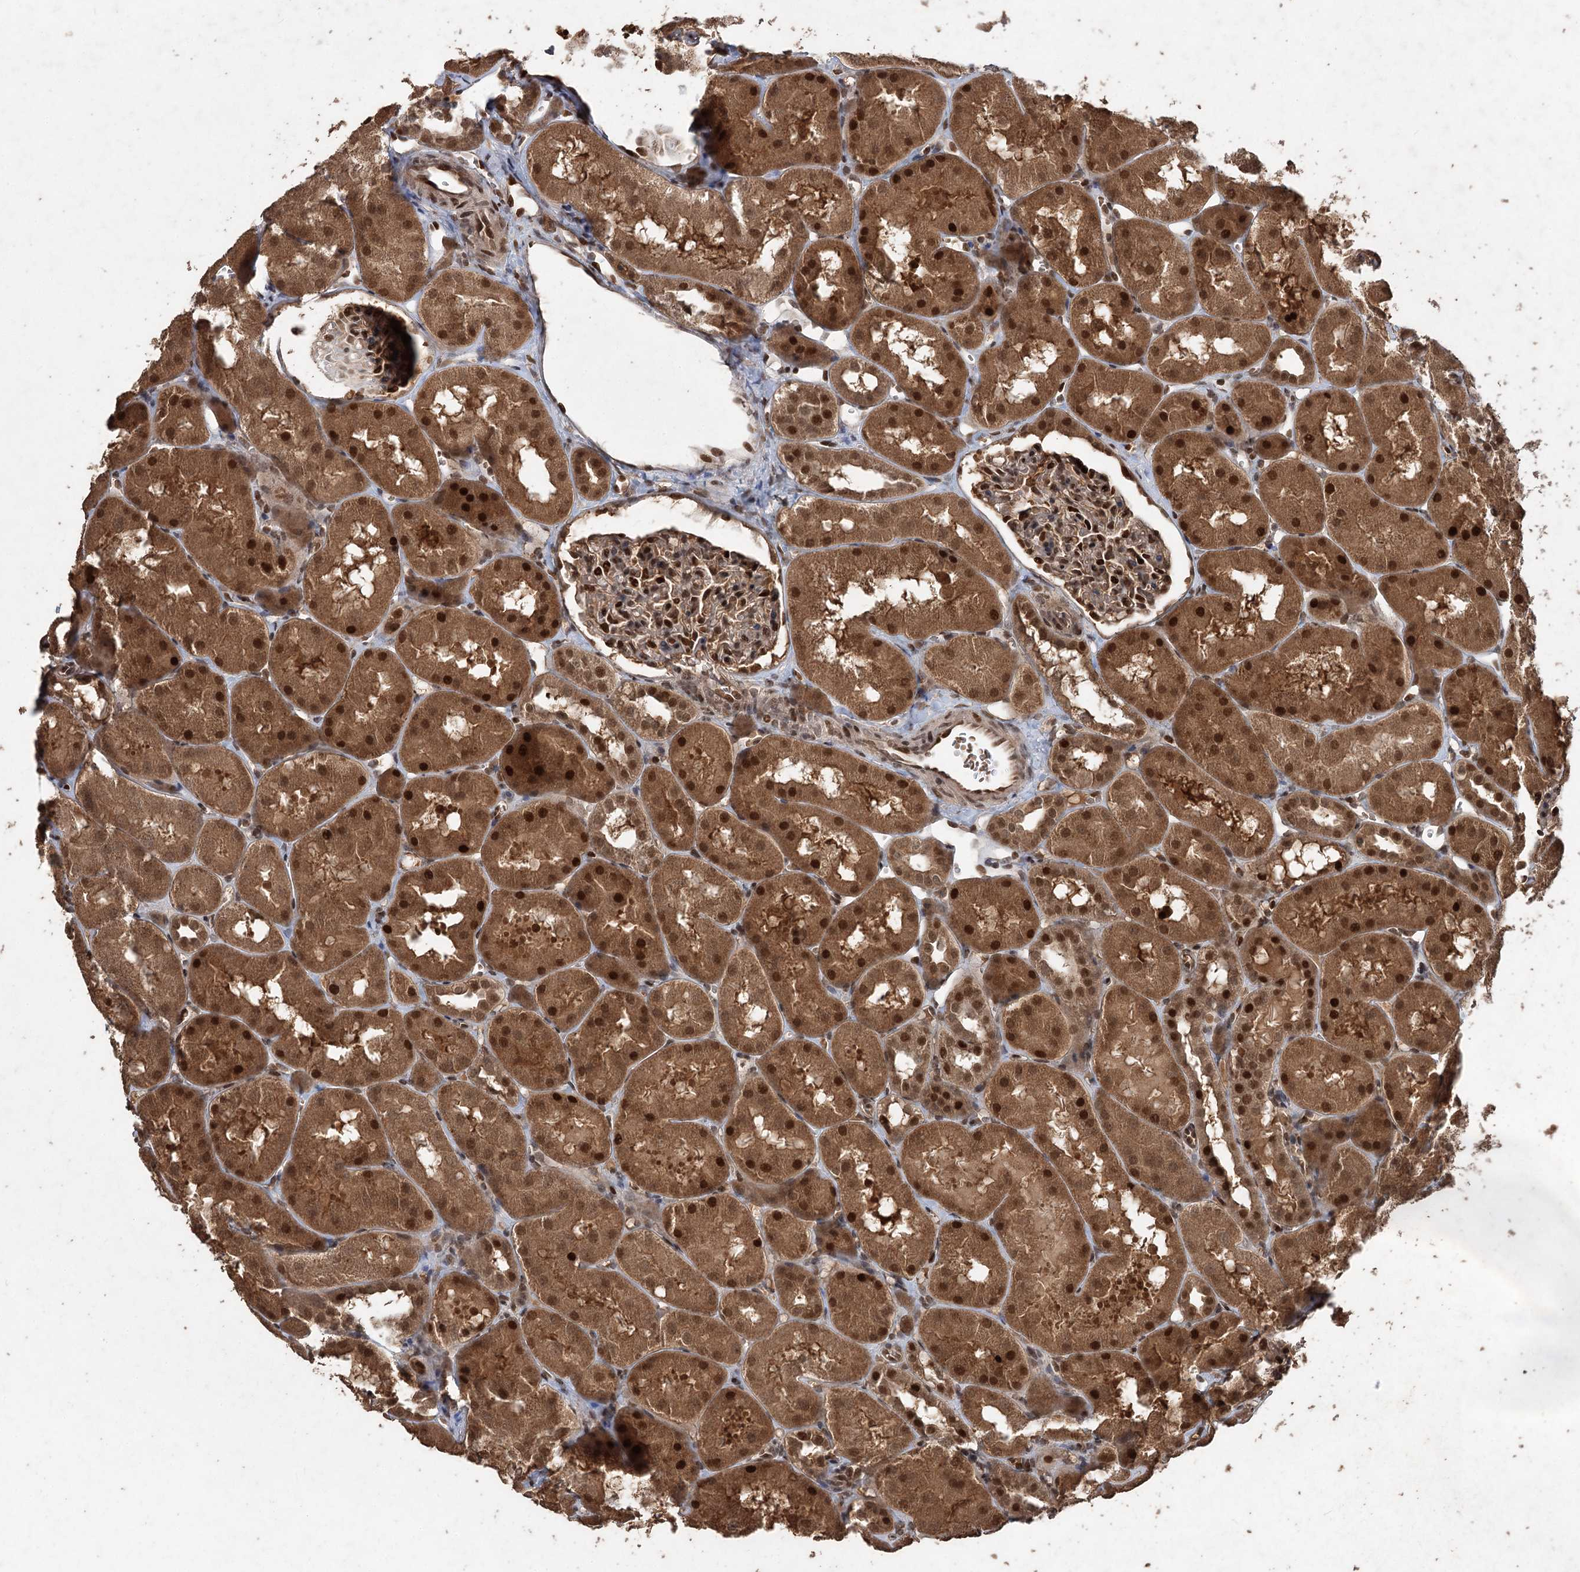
{"staining": {"intensity": "moderate", "quantity": ">75%", "location": "cytoplasmic/membranous,nuclear"}, "tissue": "kidney", "cell_type": "Cells in glomeruli", "image_type": "normal", "snomed": [{"axis": "morphology", "description": "Normal tissue, NOS"}, {"axis": "topography", "description": "Kidney"}, {"axis": "topography", "description": "Urinary bladder"}], "caption": "IHC of normal human kidney demonstrates medium levels of moderate cytoplasmic/membranous,nuclear staining in about >75% of cells in glomeruli.", "gene": "FBXO7", "patient": {"sex": "male", "age": 16}}